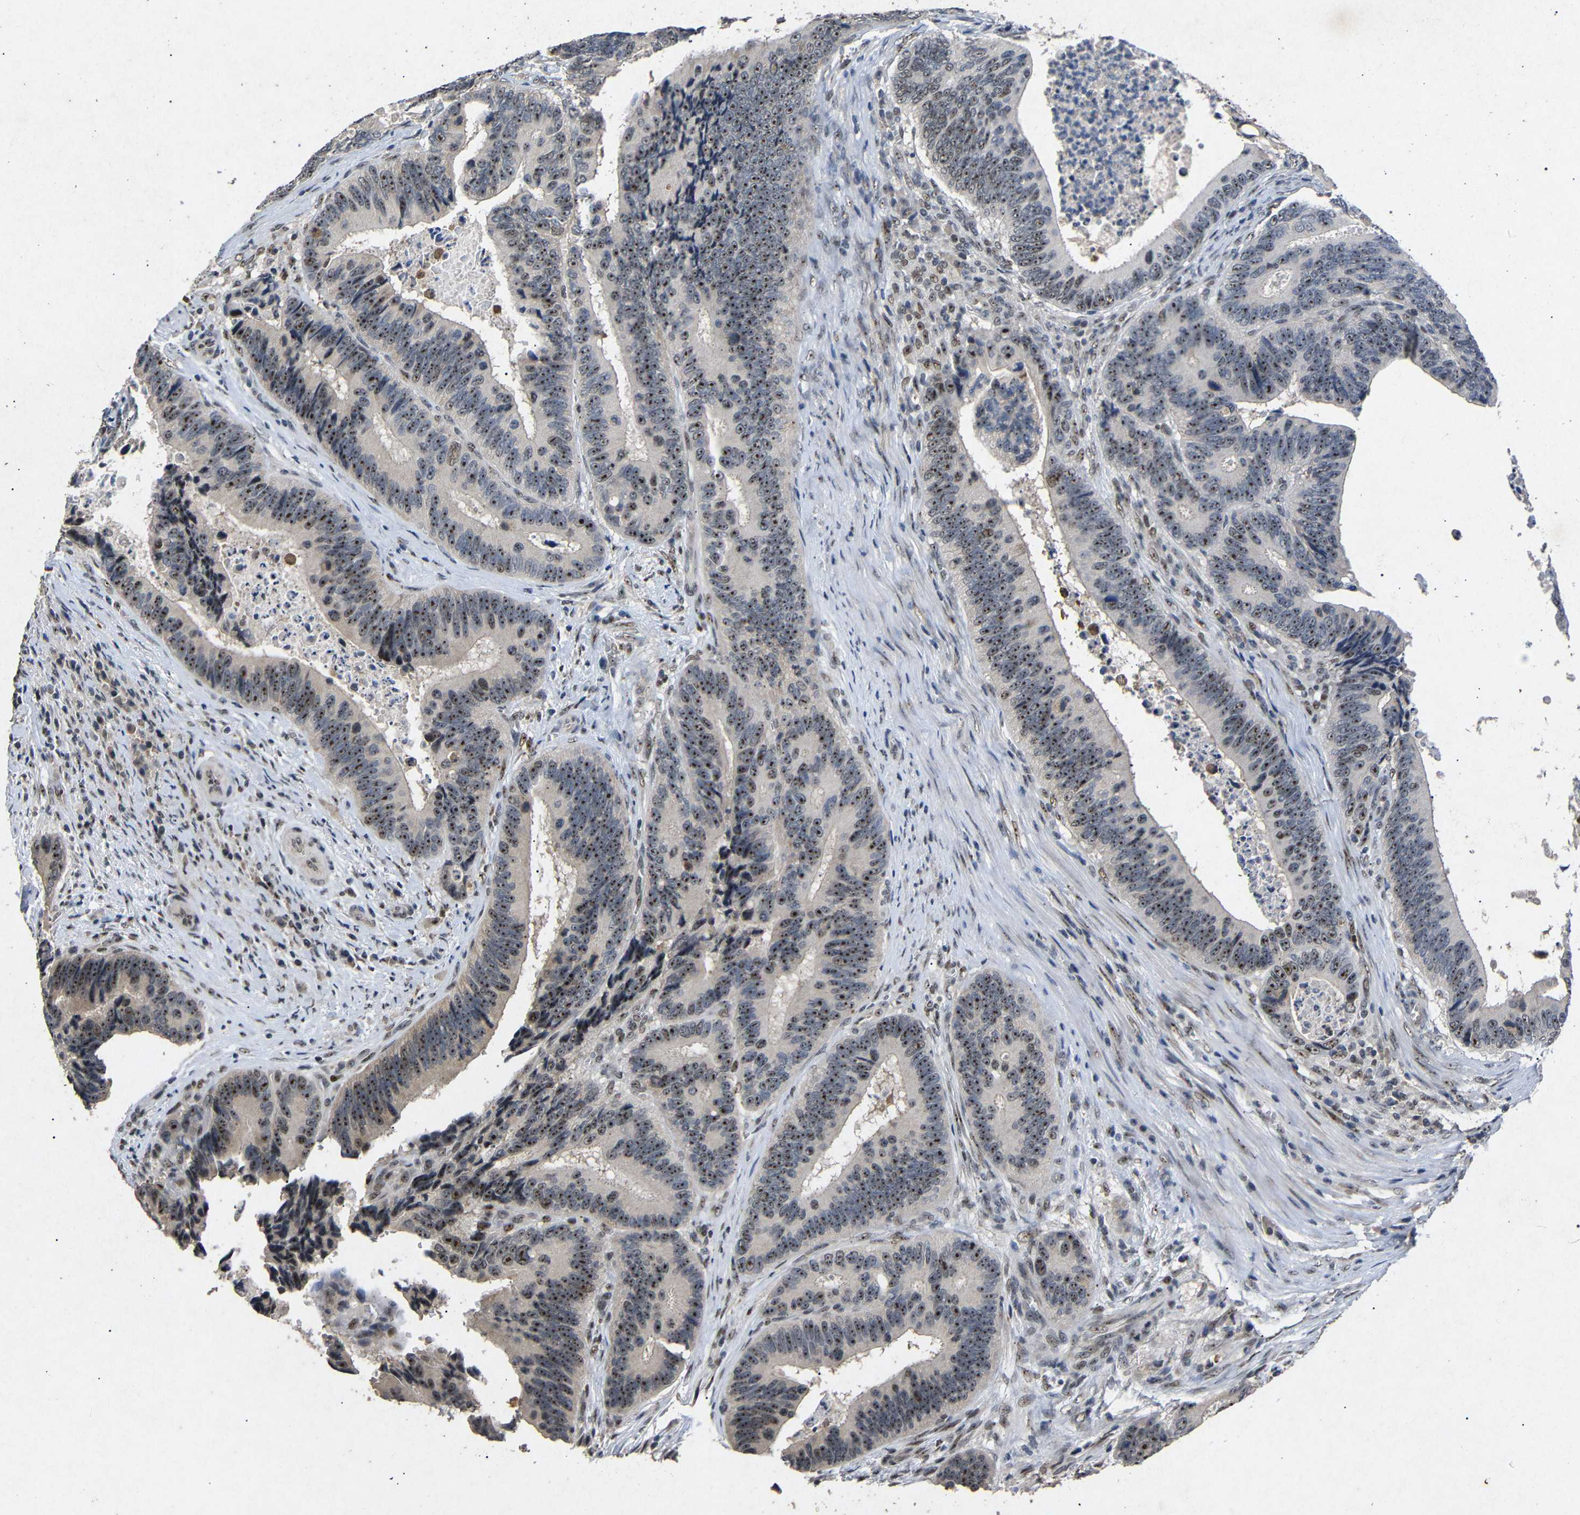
{"staining": {"intensity": "strong", "quantity": ">75%", "location": "nuclear"}, "tissue": "colorectal cancer", "cell_type": "Tumor cells", "image_type": "cancer", "snomed": [{"axis": "morphology", "description": "Inflammation, NOS"}, {"axis": "morphology", "description": "Adenocarcinoma, NOS"}, {"axis": "topography", "description": "Colon"}], "caption": "An image showing strong nuclear positivity in approximately >75% of tumor cells in colorectal adenocarcinoma, as visualized by brown immunohistochemical staining.", "gene": "PARN", "patient": {"sex": "male", "age": 72}}